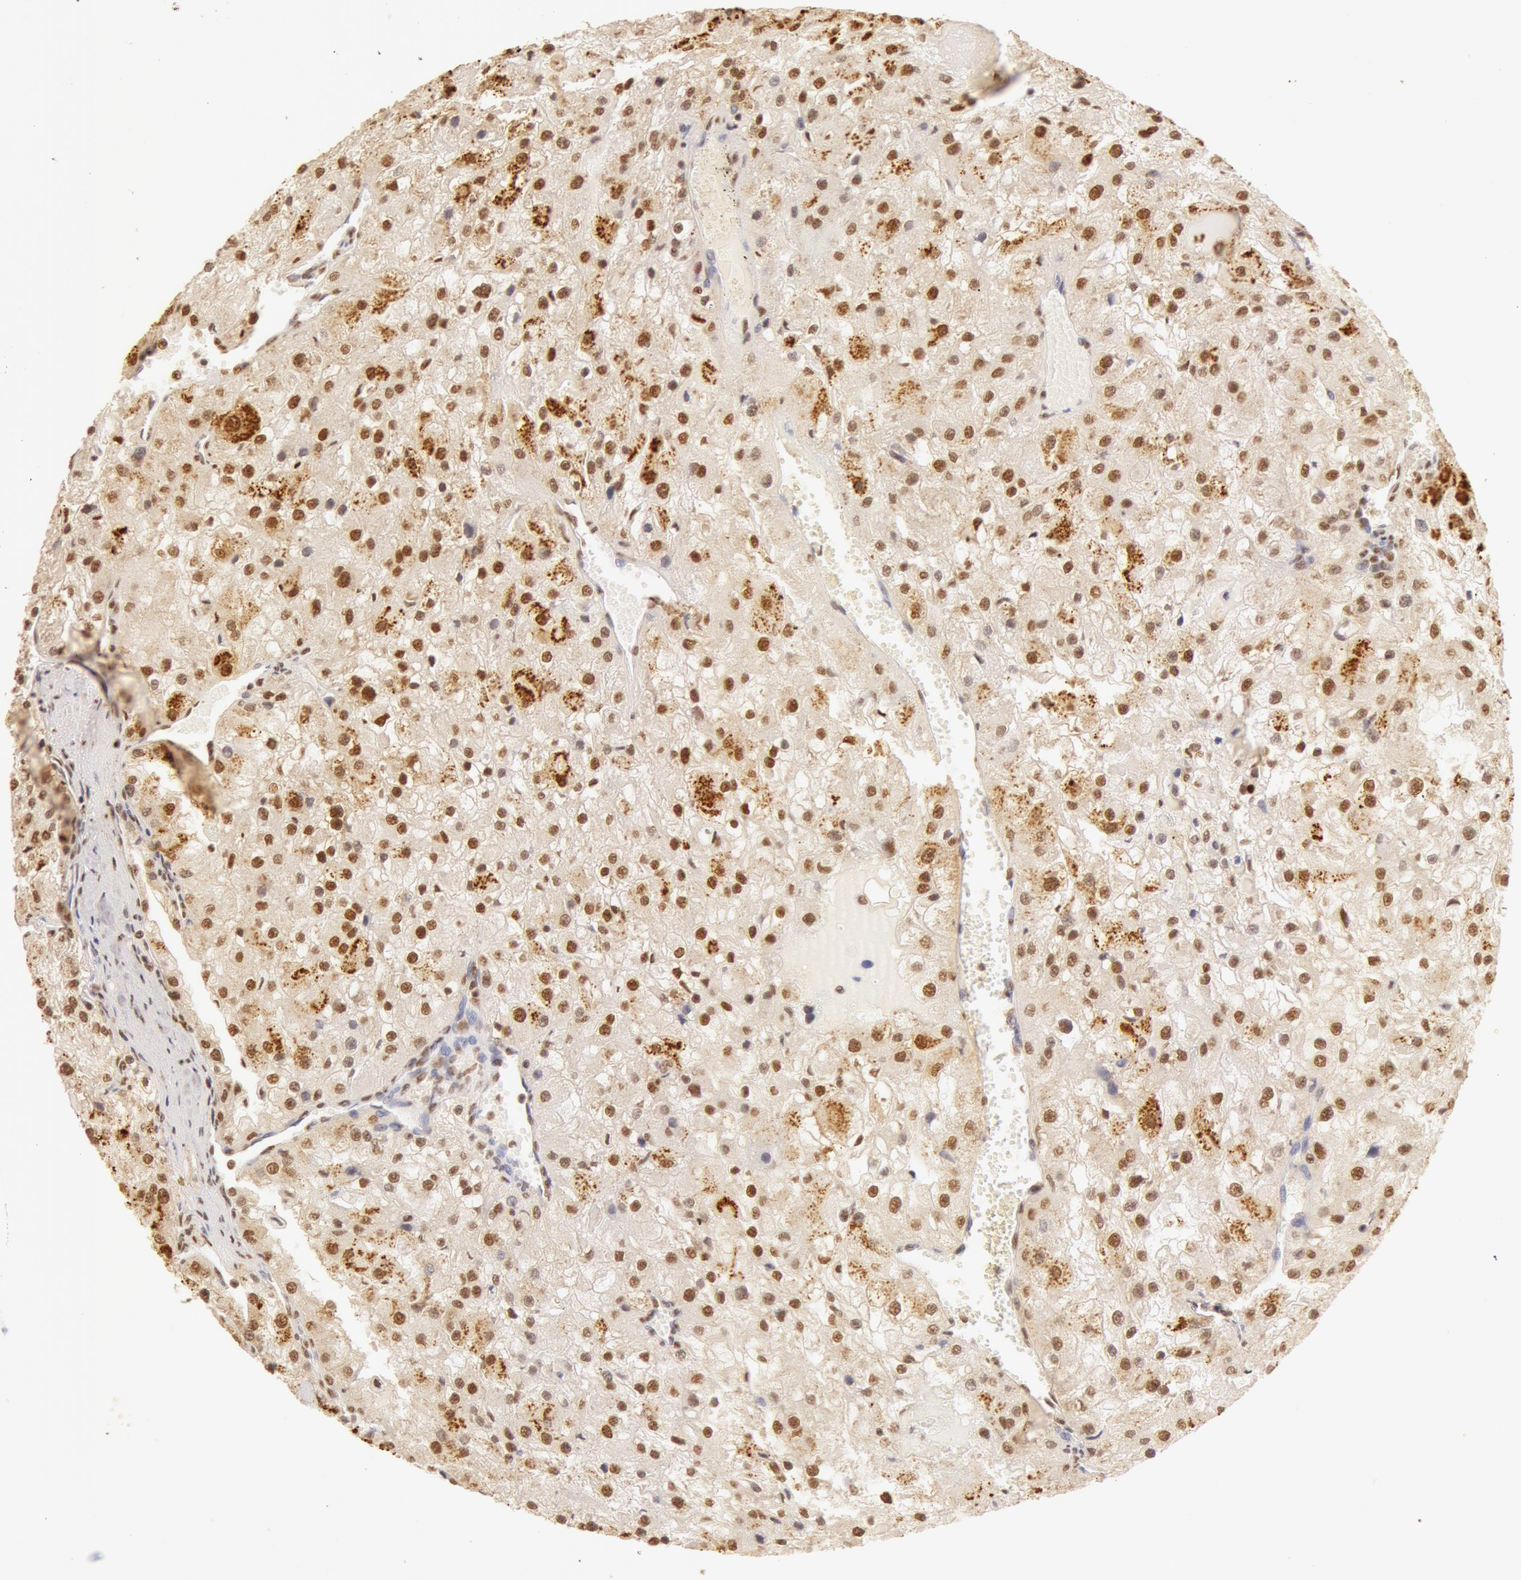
{"staining": {"intensity": "moderate", "quantity": ">75%", "location": "cytoplasmic/membranous,nuclear"}, "tissue": "renal cancer", "cell_type": "Tumor cells", "image_type": "cancer", "snomed": [{"axis": "morphology", "description": "Adenocarcinoma, NOS"}, {"axis": "topography", "description": "Kidney"}], "caption": "High-power microscopy captured an immunohistochemistry (IHC) photomicrograph of adenocarcinoma (renal), revealing moderate cytoplasmic/membranous and nuclear expression in about >75% of tumor cells. Ihc stains the protein in brown and the nuclei are stained blue.", "gene": "SNRNP70", "patient": {"sex": "female", "age": 74}}